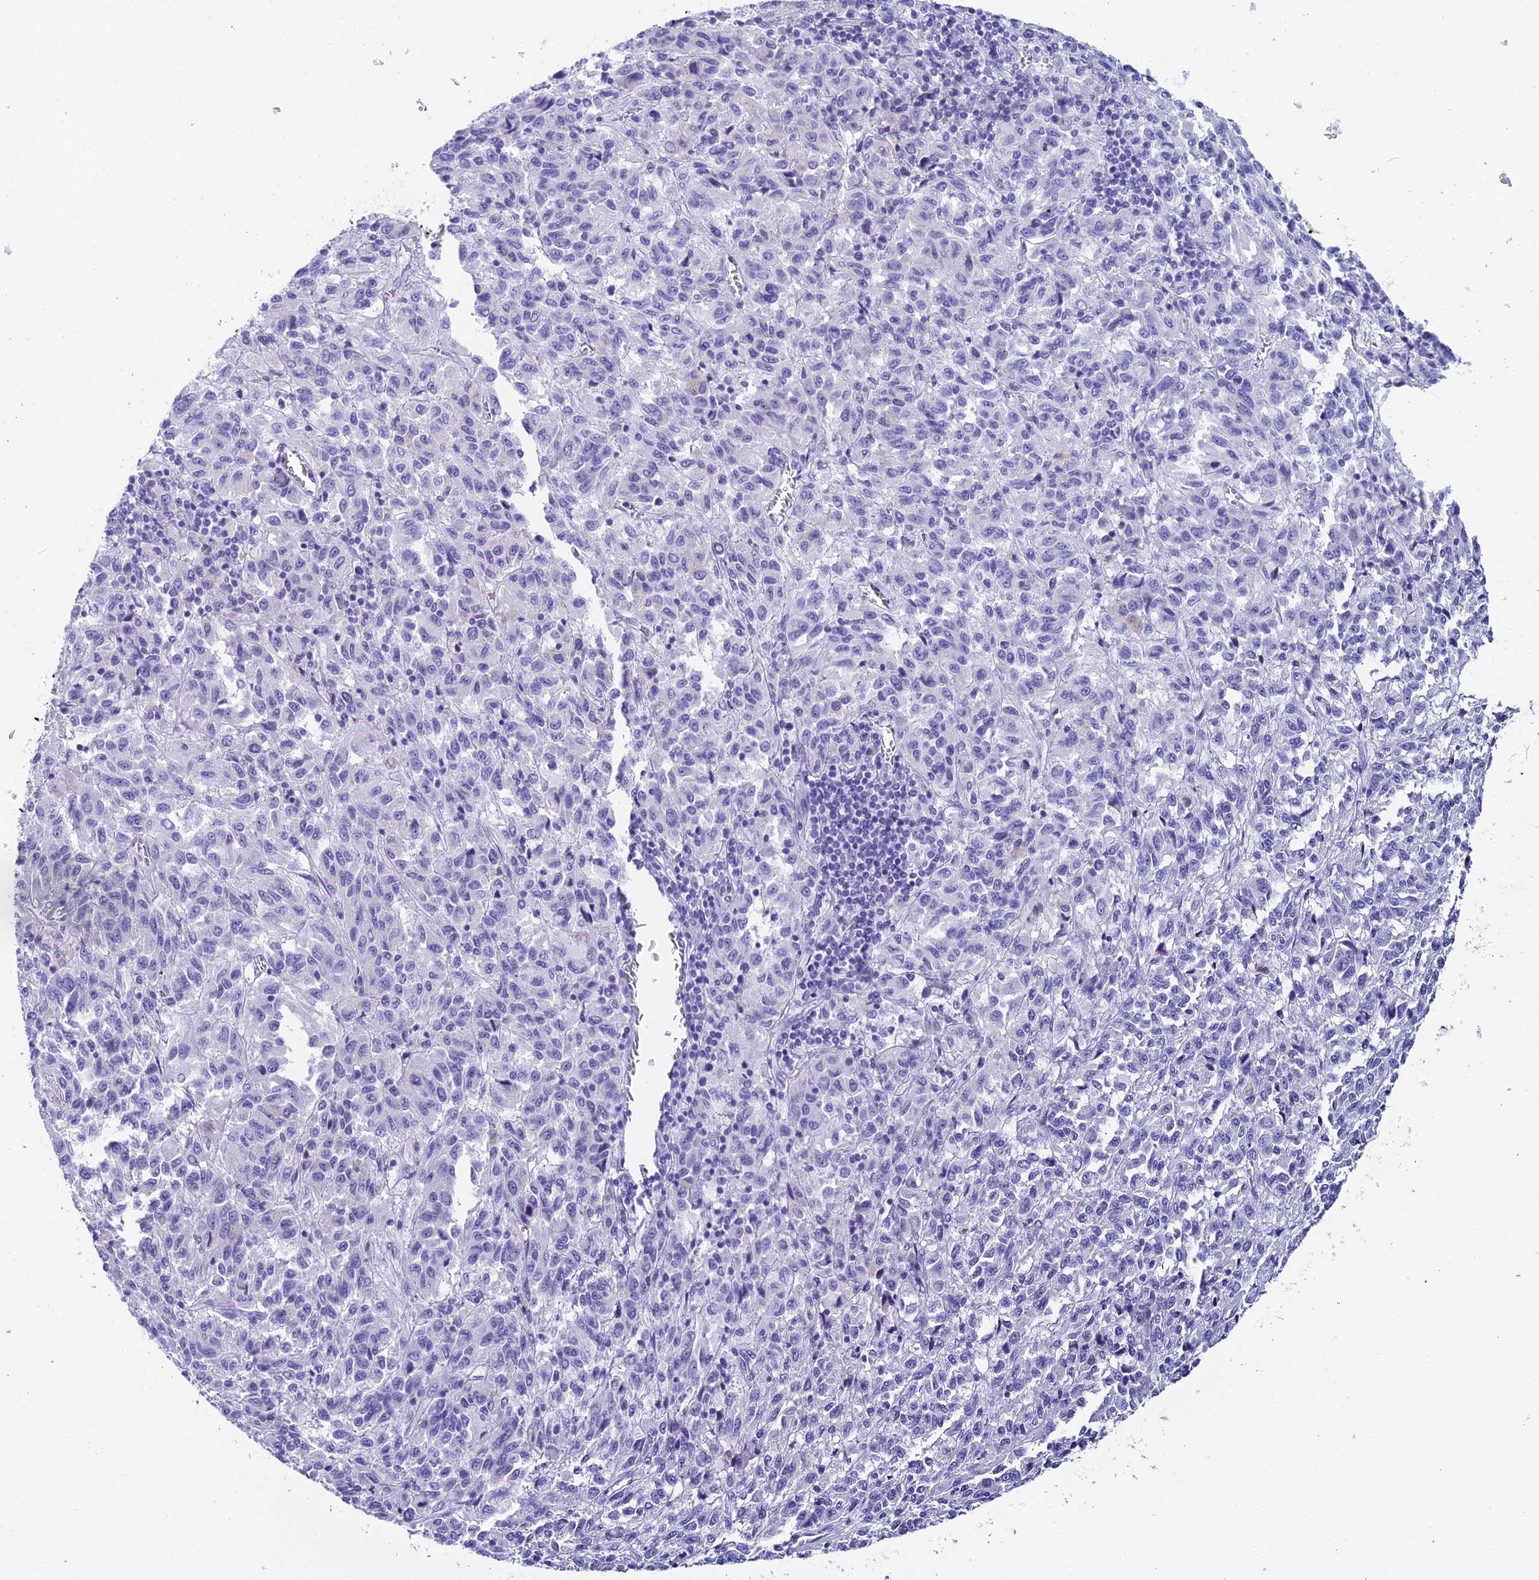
{"staining": {"intensity": "negative", "quantity": "none", "location": "none"}, "tissue": "melanoma", "cell_type": "Tumor cells", "image_type": "cancer", "snomed": [{"axis": "morphology", "description": "Malignant melanoma, Metastatic site"}, {"axis": "topography", "description": "Lung"}], "caption": "Image shows no significant protein expression in tumor cells of malignant melanoma (metastatic site).", "gene": "REEP4", "patient": {"sex": "male", "age": 64}}